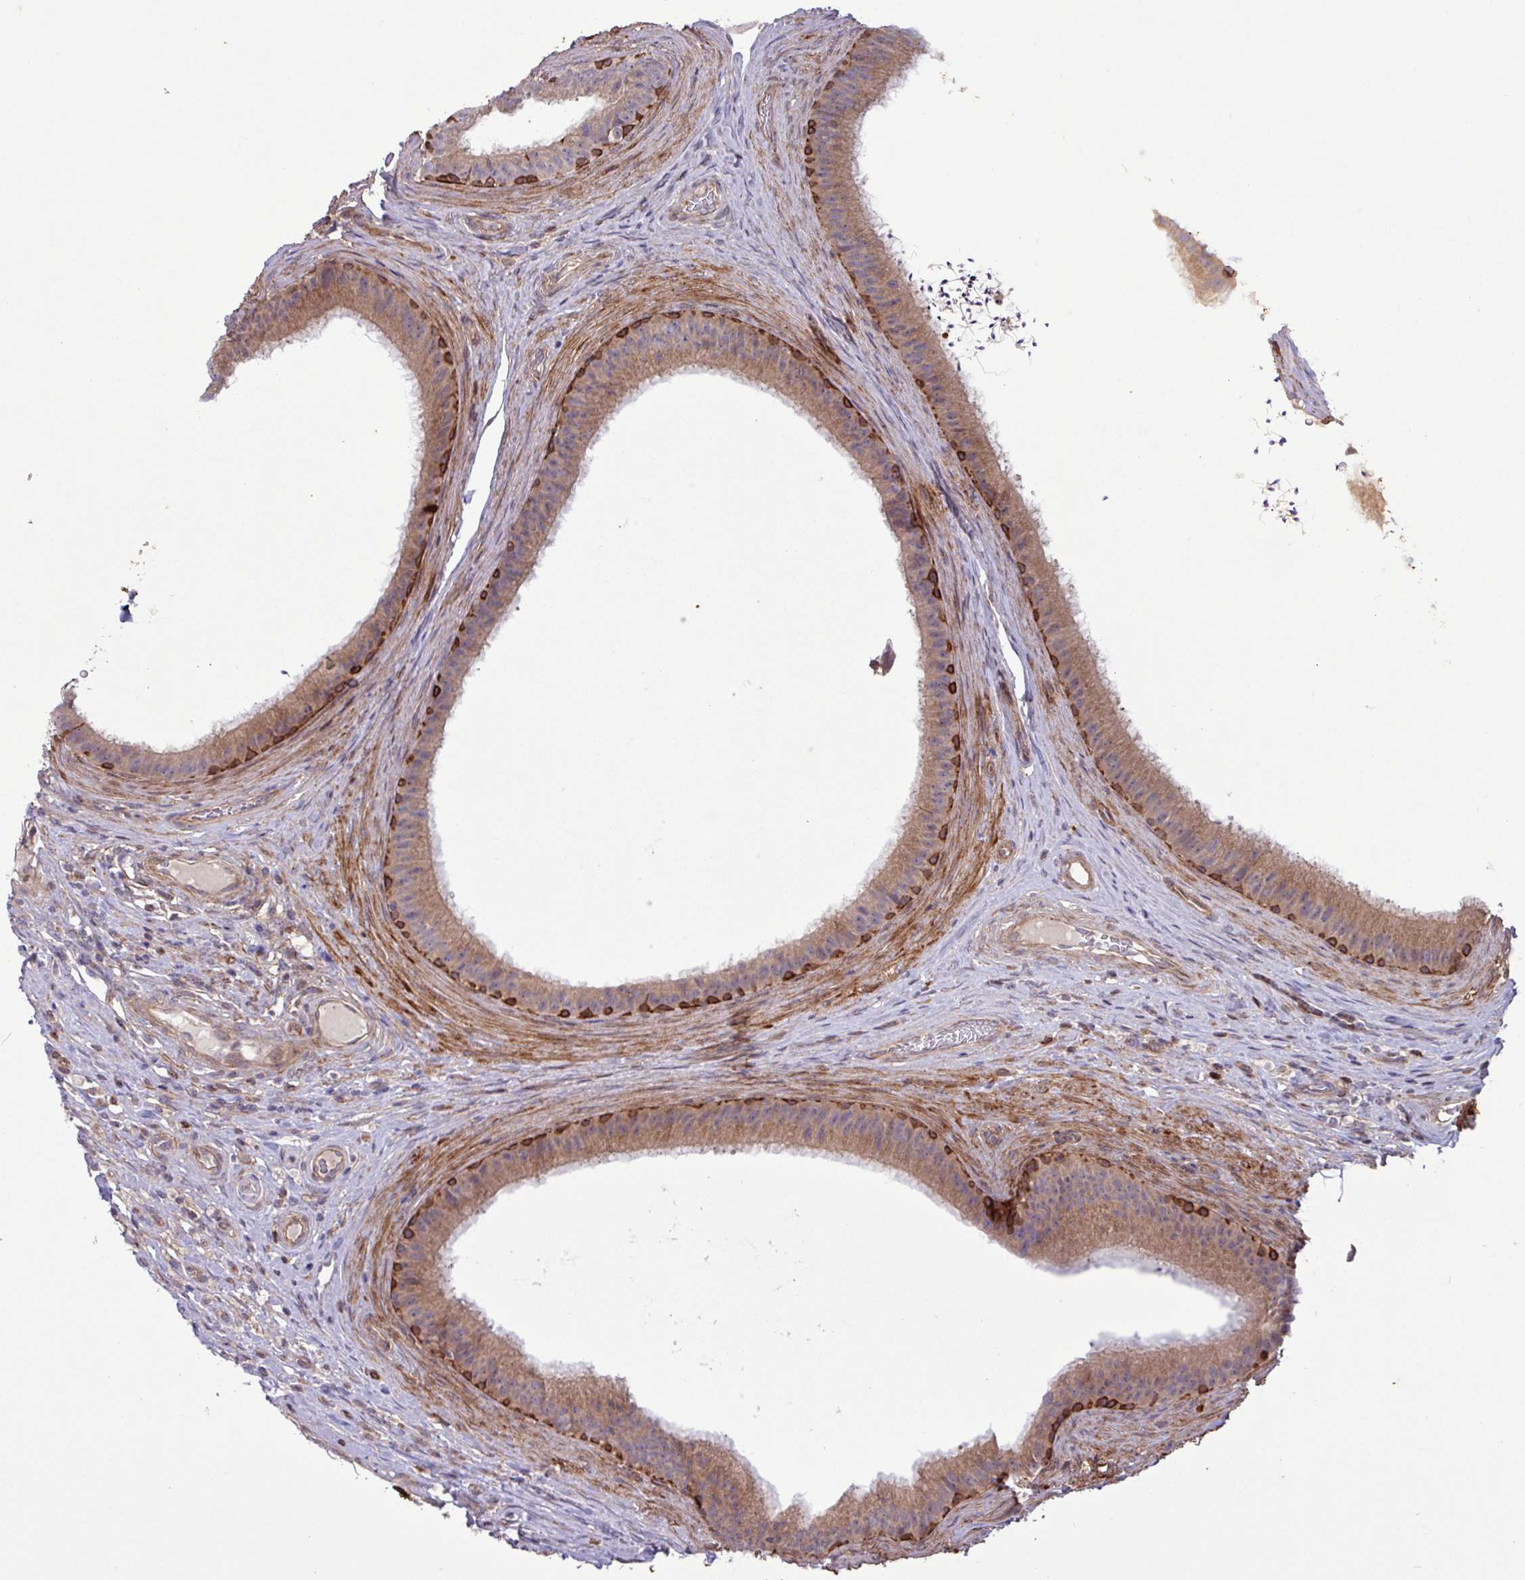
{"staining": {"intensity": "moderate", "quantity": ">75%", "location": "cytoplasmic/membranous"}, "tissue": "epididymis", "cell_type": "Glandular cells", "image_type": "normal", "snomed": [{"axis": "morphology", "description": "Normal tissue, NOS"}, {"axis": "topography", "description": "Testis"}, {"axis": "topography", "description": "Epididymis"}], "caption": "Immunohistochemistry (IHC) image of benign human epididymis stained for a protein (brown), which reveals medium levels of moderate cytoplasmic/membranous staining in approximately >75% of glandular cells.", "gene": "CNTRL", "patient": {"sex": "male", "age": 41}}